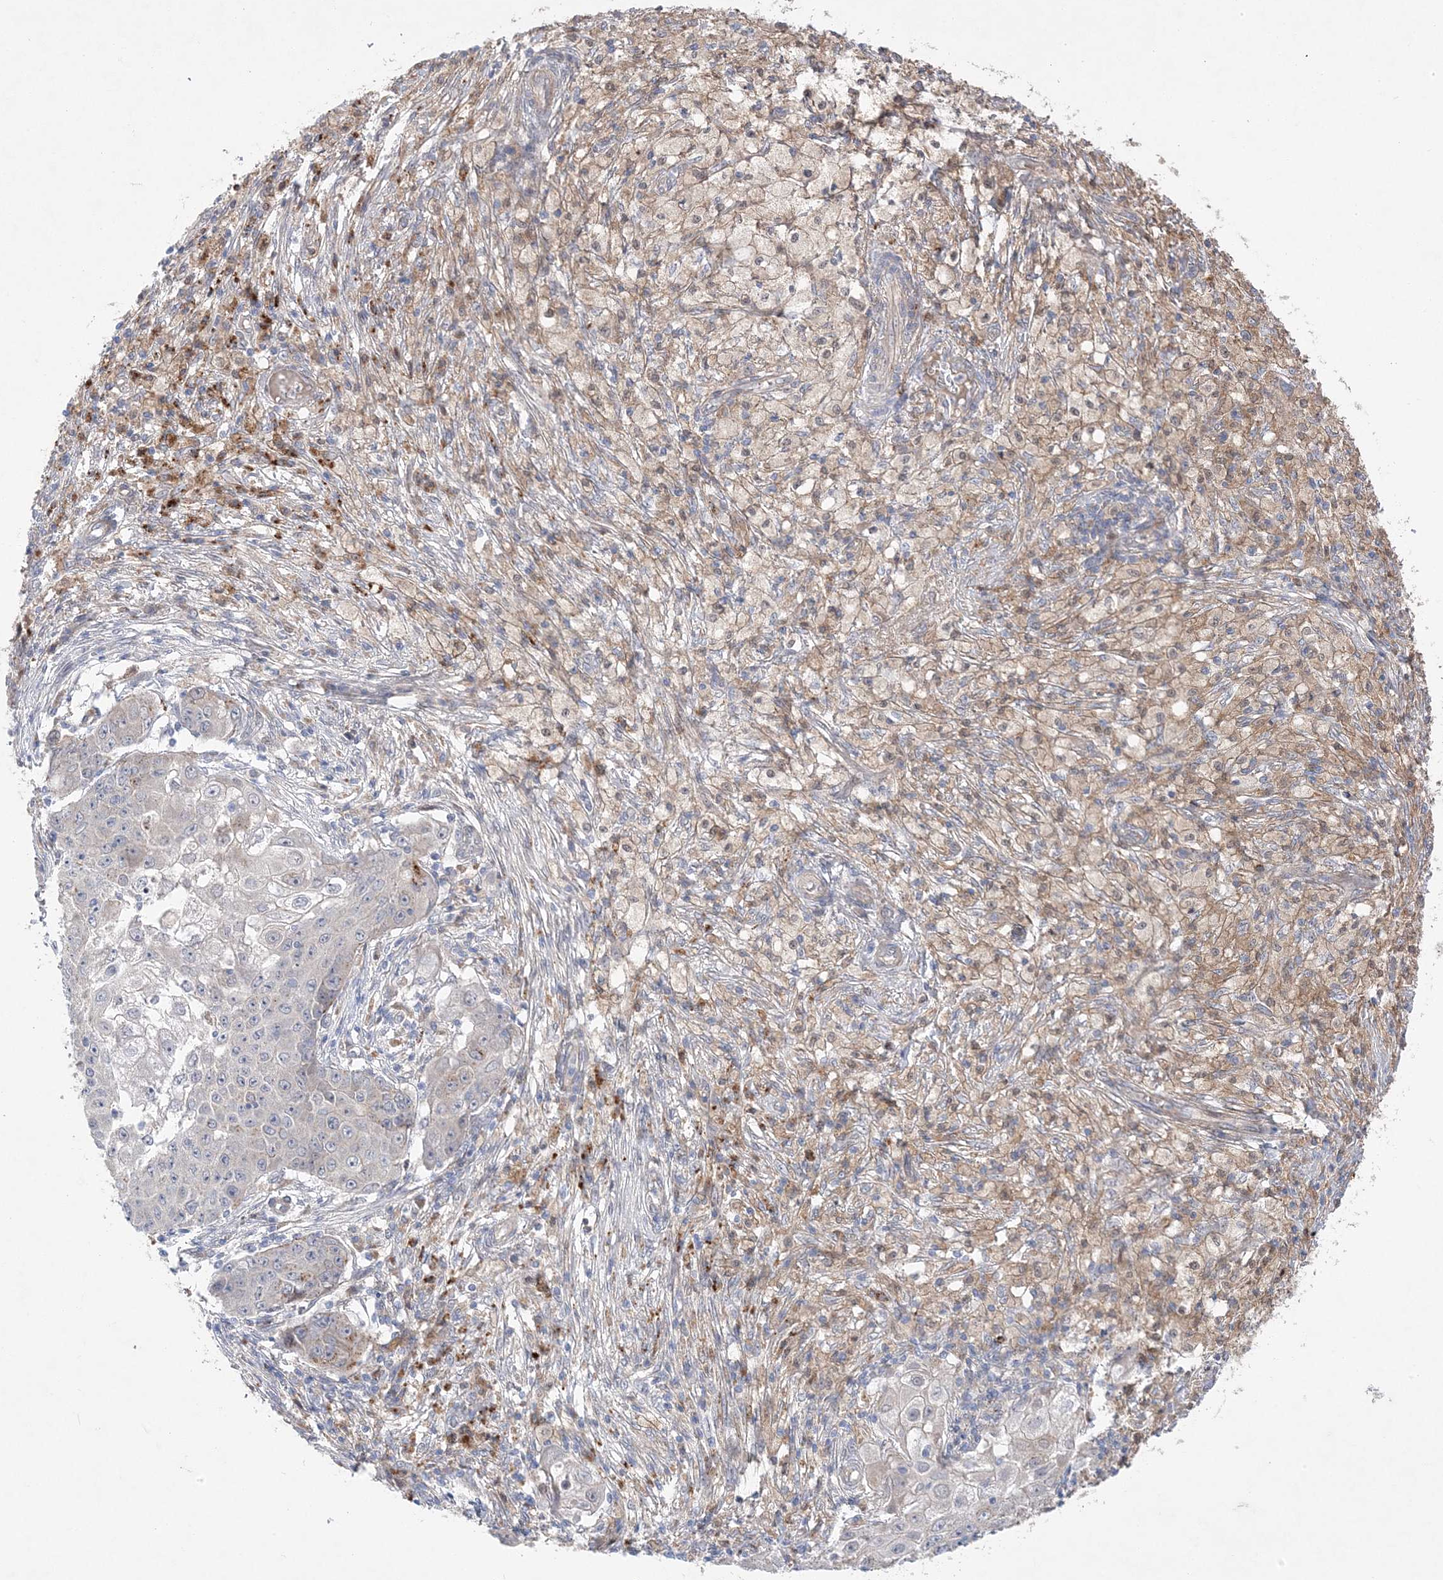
{"staining": {"intensity": "negative", "quantity": "none", "location": "none"}, "tissue": "ovarian cancer", "cell_type": "Tumor cells", "image_type": "cancer", "snomed": [{"axis": "morphology", "description": "Carcinoma, endometroid"}, {"axis": "topography", "description": "Ovary"}], "caption": "An image of human ovarian cancer (endometroid carcinoma) is negative for staining in tumor cells.", "gene": "ANAPC1", "patient": {"sex": "female", "age": 42}}